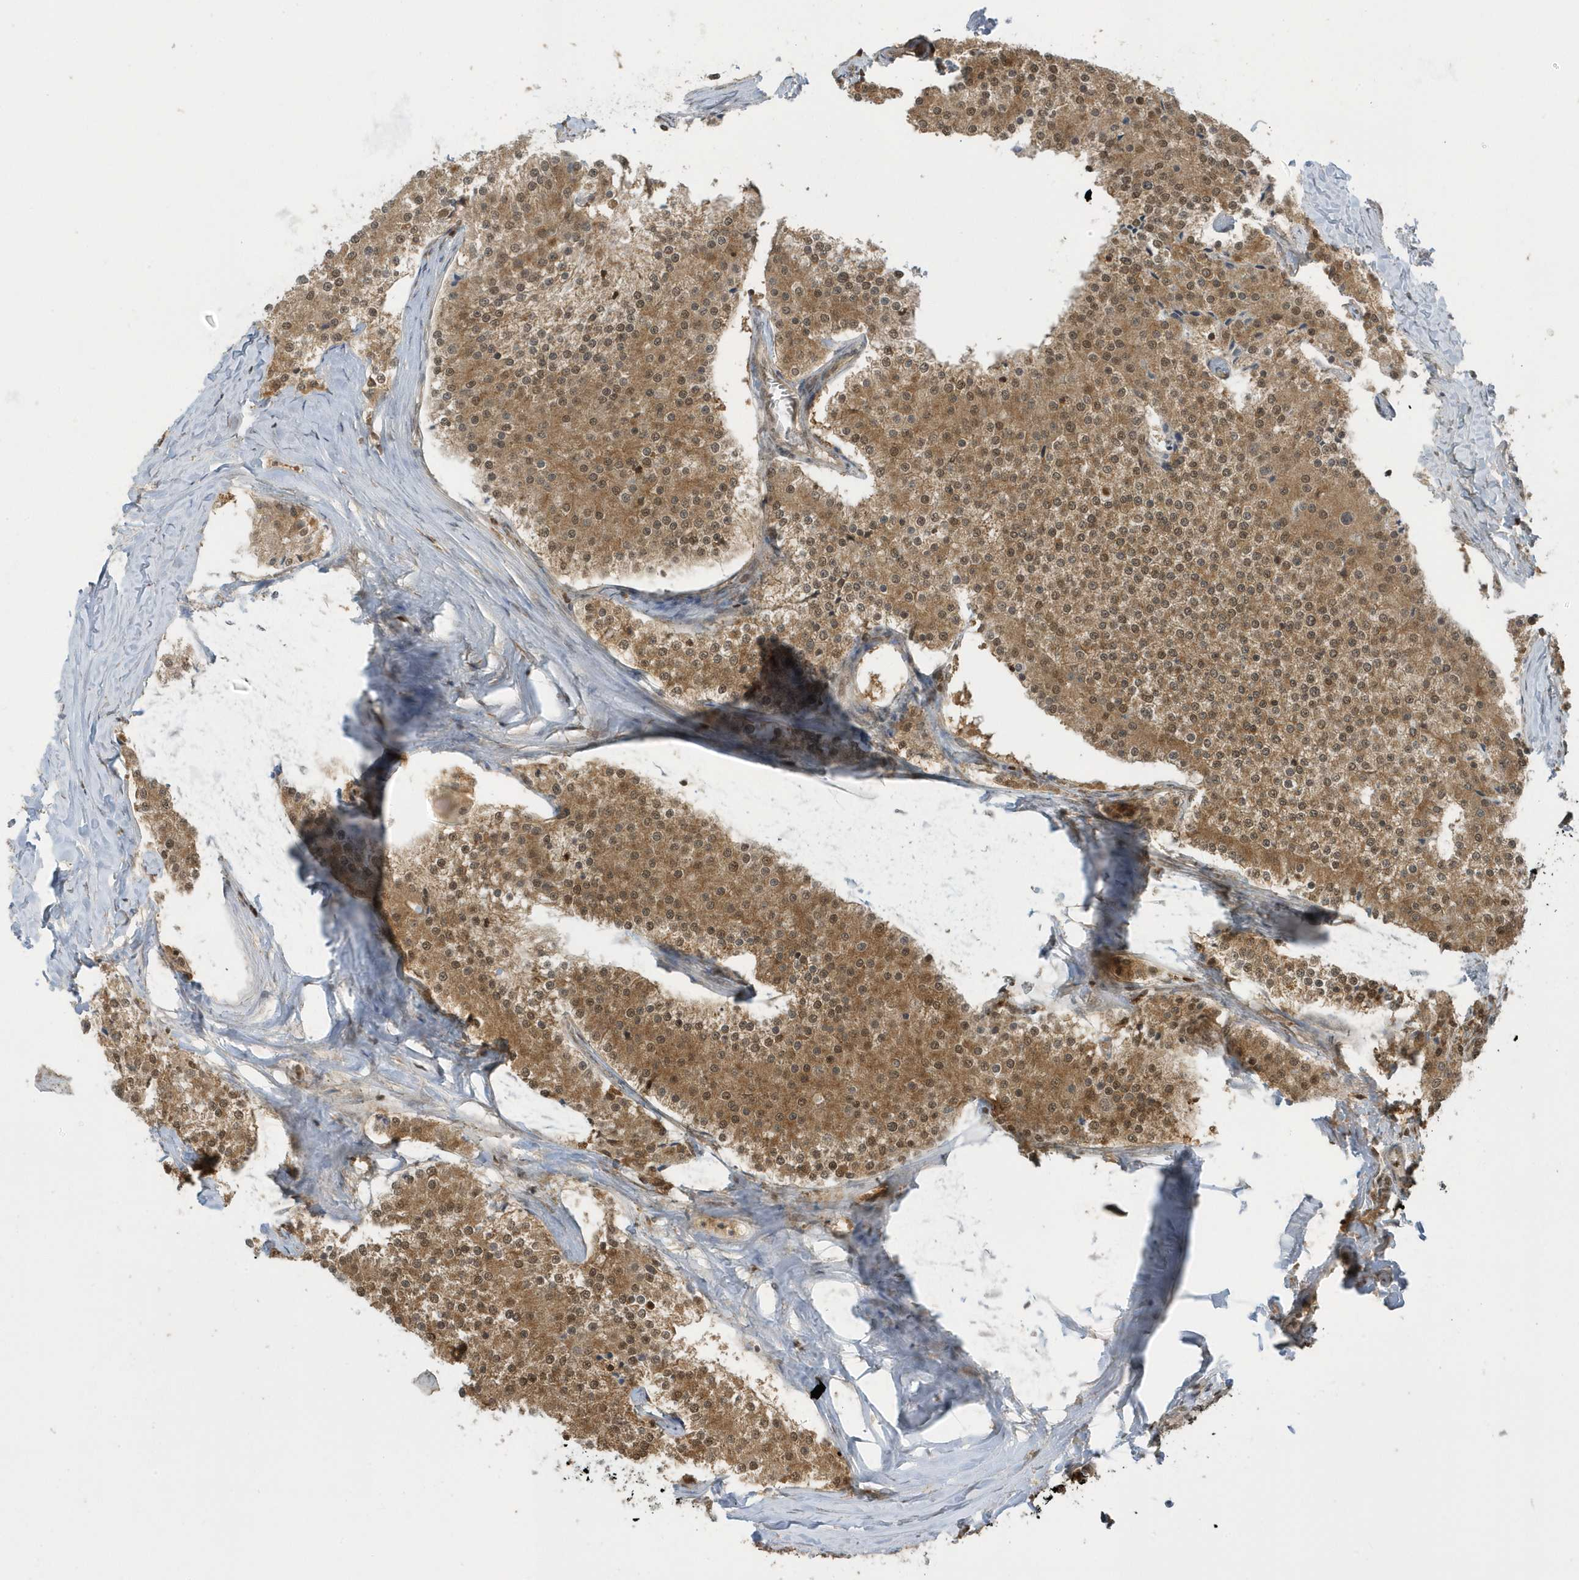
{"staining": {"intensity": "moderate", "quantity": ">75%", "location": "cytoplasmic/membranous,nuclear"}, "tissue": "carcinoid", "cell_type": "Tumor cells", "image_type": "cancer", "snomed": [{"axis": "morphology", "description": "Carcinoid, malignant, NOS"}, {"axis": "topography", "description": "Colon"}], "caption": "Tumor cells exhibit medium levels of moderate cytoplasmic/membranous and nuclear staining in approximately >75% of cells in carcinoid.", "gene": "PPP1R7", "patient": {"sex": "female", "age": 52}}